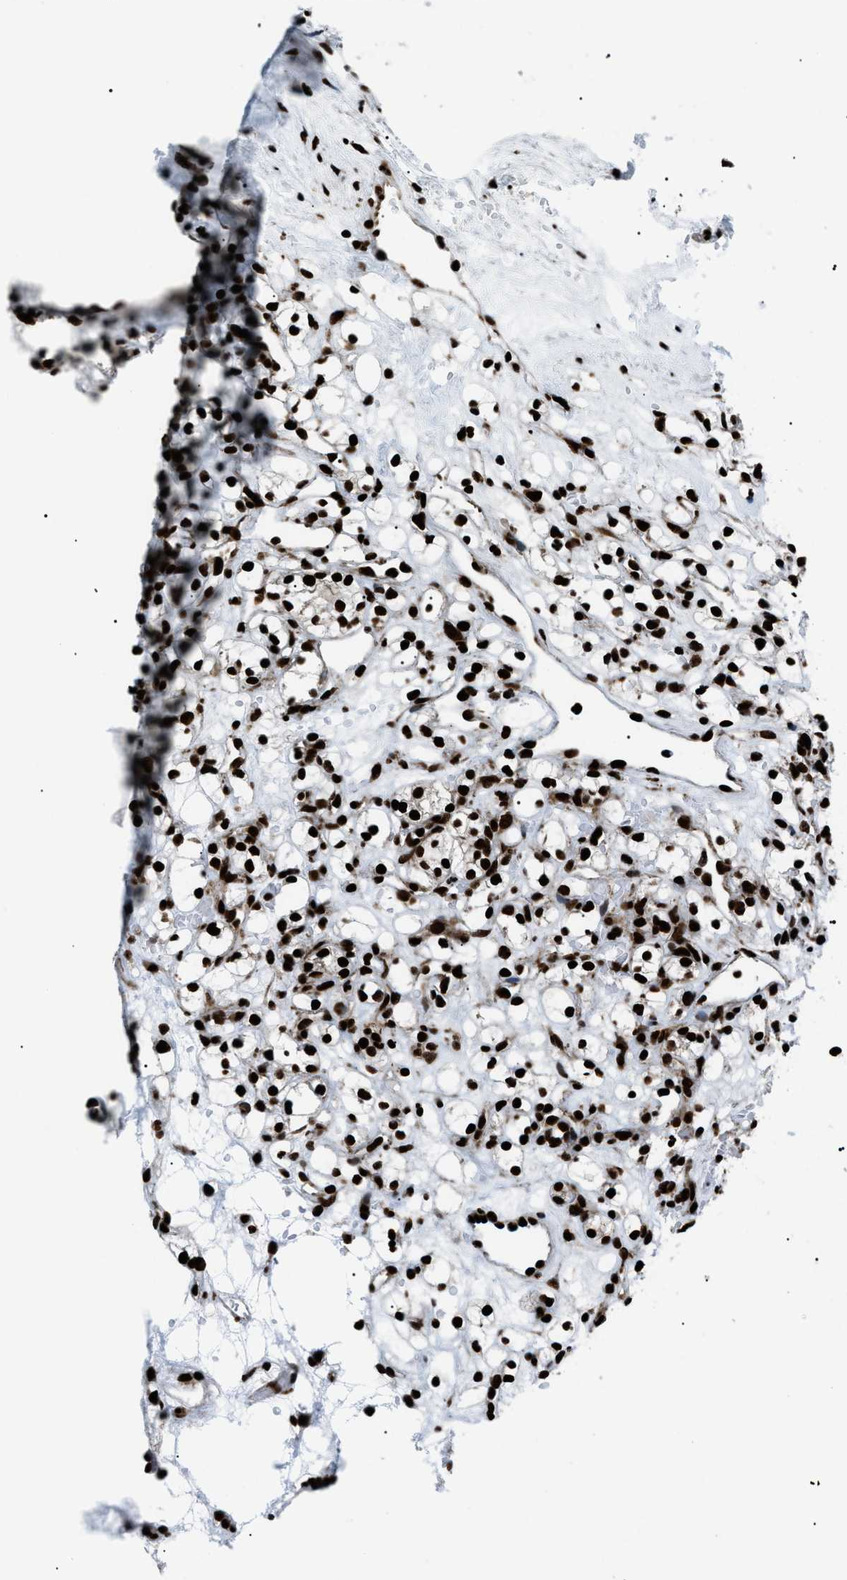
{"staining": {"intensity": "strong", "quantity": ">75%", "location": "nuclear"}, "tissue": "renal cancer", "cell_type": "Tumor cells", "image_type": "cancer", "snomed": [{"axis": "morphology", "description": "Adenocarcinoma, NOS"}, {"axis": "topography", "description": "Kidney"}], "caption": "Adenocarcinoma (renal) stained with IHC displays strong nuclear positivity in about >75% of tumor cells.", "gene": "HNRNPK", "patient": {"sex": "female", "age": 60}}